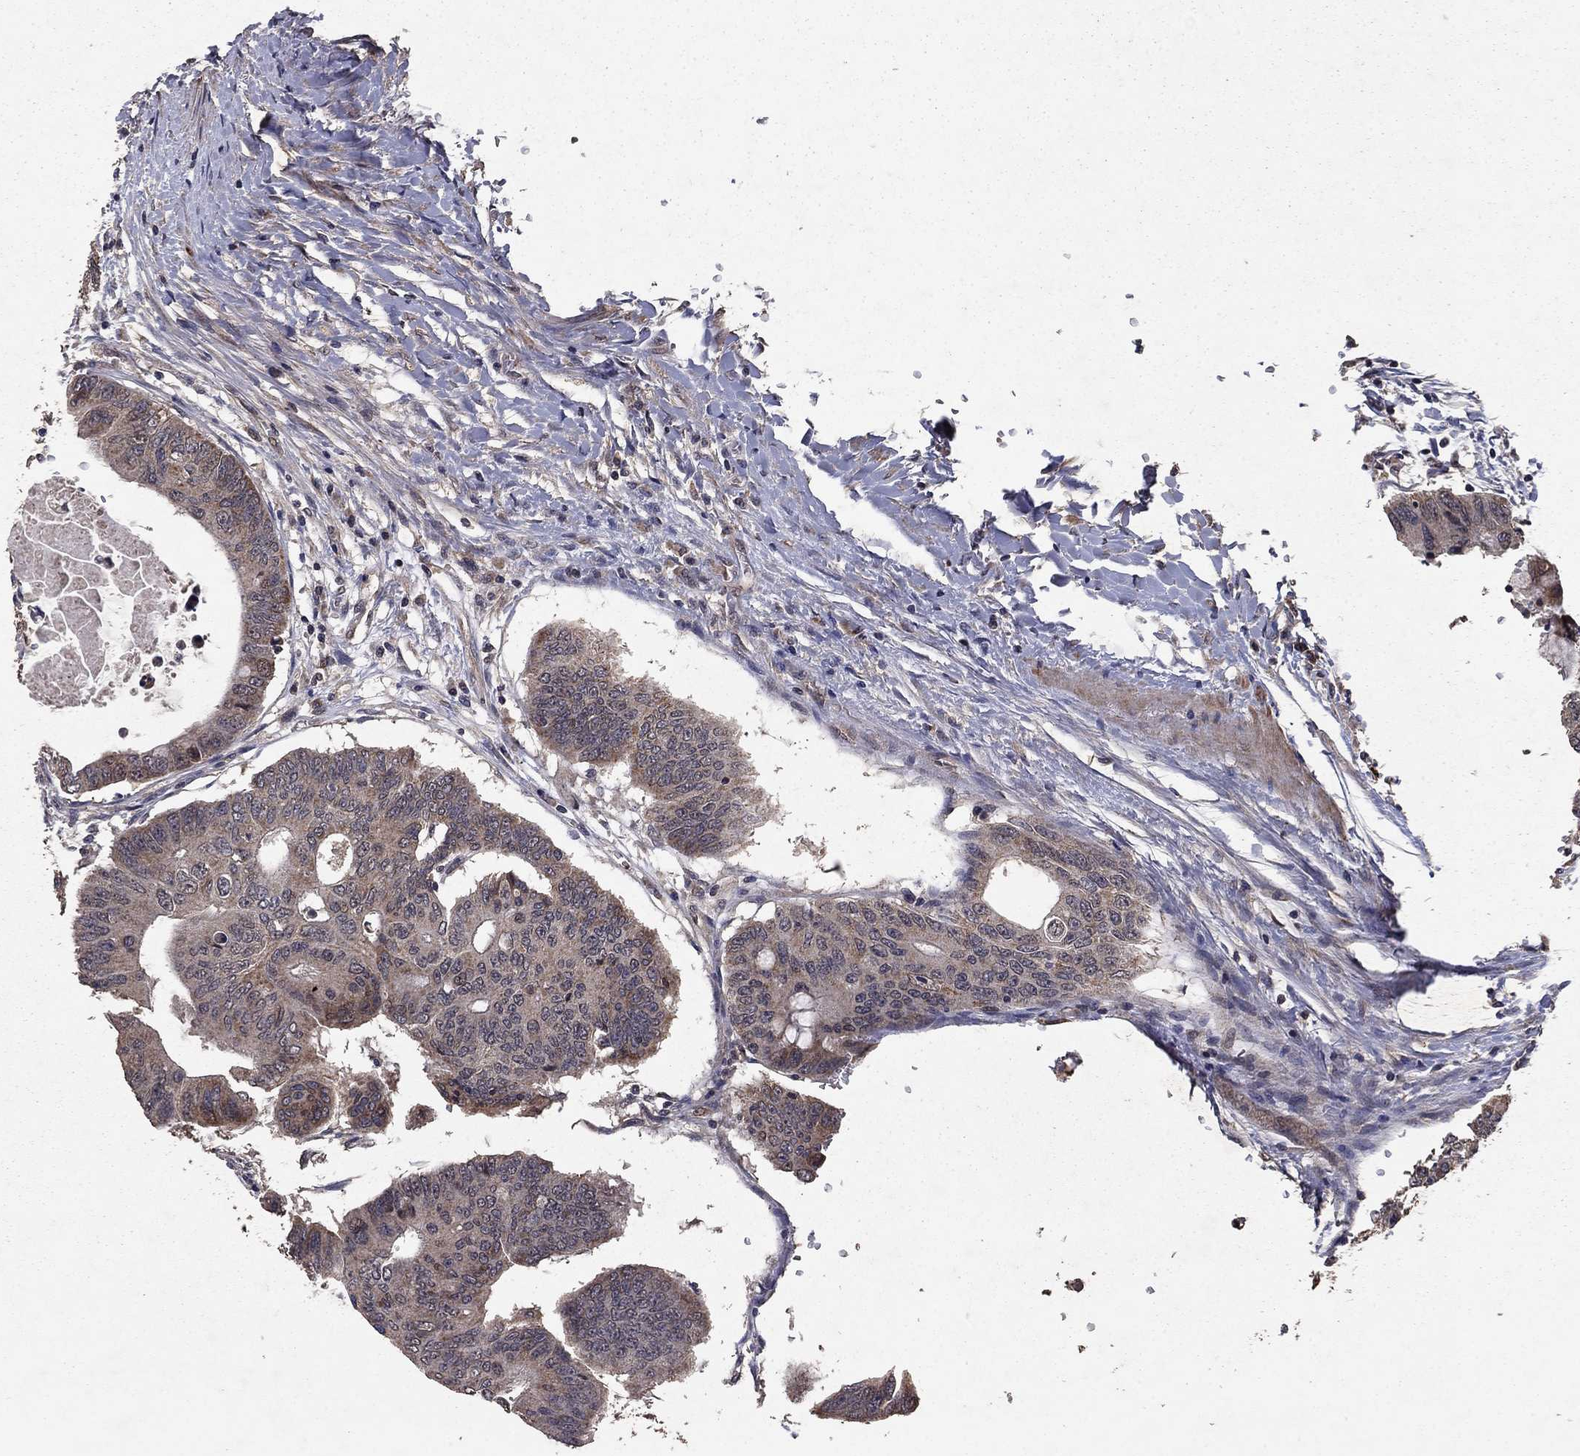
{"staining": {"intensity": "weak", "quantity": "25%-75%", "location": "cytoplasmic/membranous"}, "tissue": "colorectal cancer", "cell_type": "Tumor cells", "image_type": "cancer", "snomed": [{"axis": "morphology", "description": "Adenocarcinoma, NOS"}, {"axis": "topography", "description": "Rectum"}], "caption": "DAB (3,3'-diaminobenzidine) immunohistochemical staining of colorectal cancer shows weak cytoplasmic/membranous protein positivity in approximately 25%-75% of tumor cells.", "gene": "DHRS1", "patient": {"sex": "male", "age": 59}}